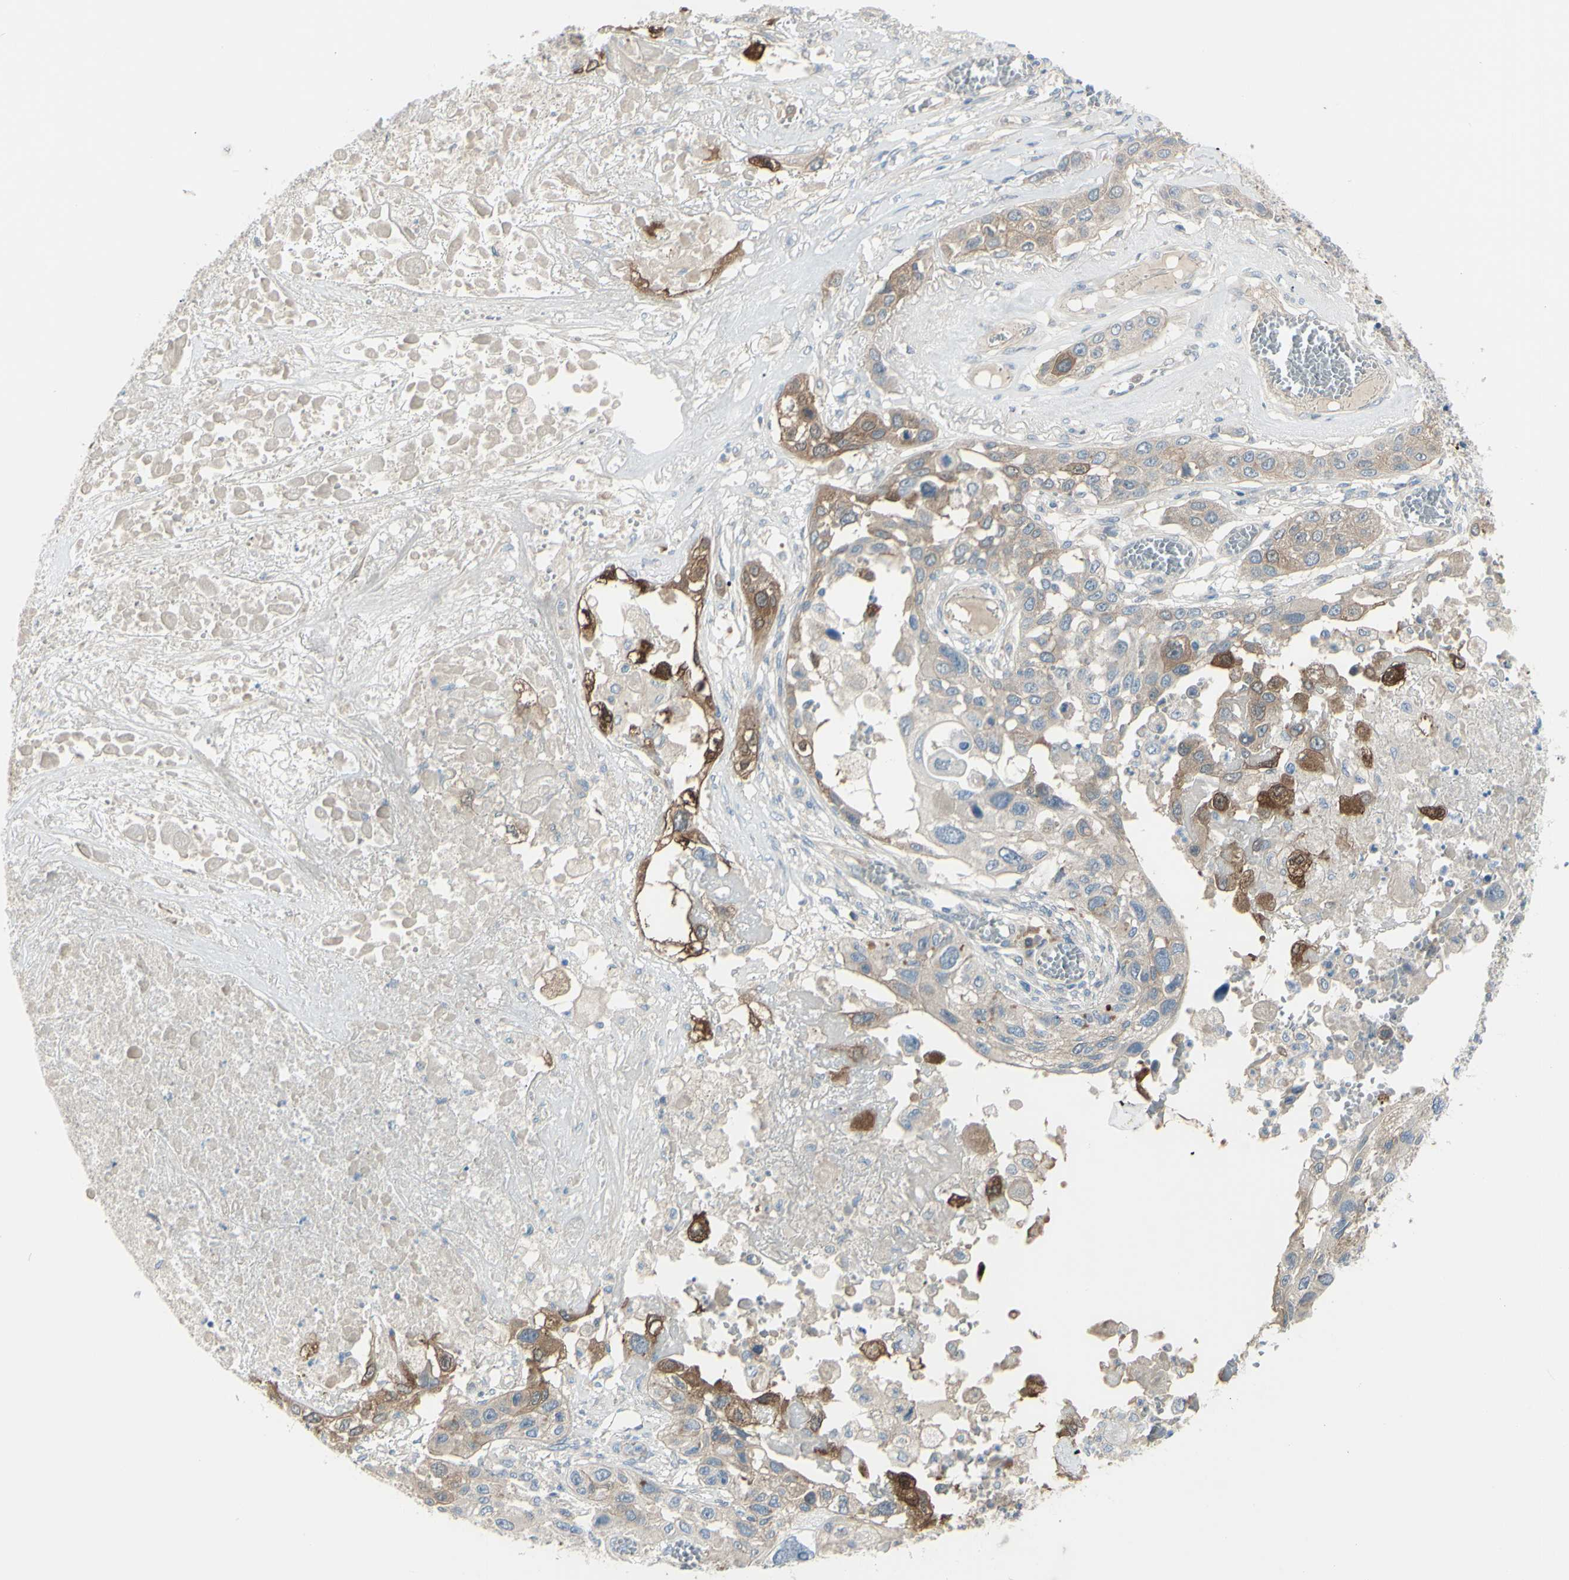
{"staining": {"intensity": "moderate", "quantity": "25%-75%", "location": "cytoplasmic/membranous"}, "tissue": "lung cancer", "cell_type": "Tumor cells", "image_type": "cancer", "snomed": [{"axis": "morphology", "description": "Squamous cell carcinoma, NOS"}, {"axis": "topography", "description": "Lung"}], "caption": "Moderate cytoplasmic/membranous positivity for a protein is present in about 25%-75% of tumor cells of squamous cell carcinoma (lung) using immunohistochemistry.", "gene": "LRRK1", "patient": {"sex": "male", "age": 71}}